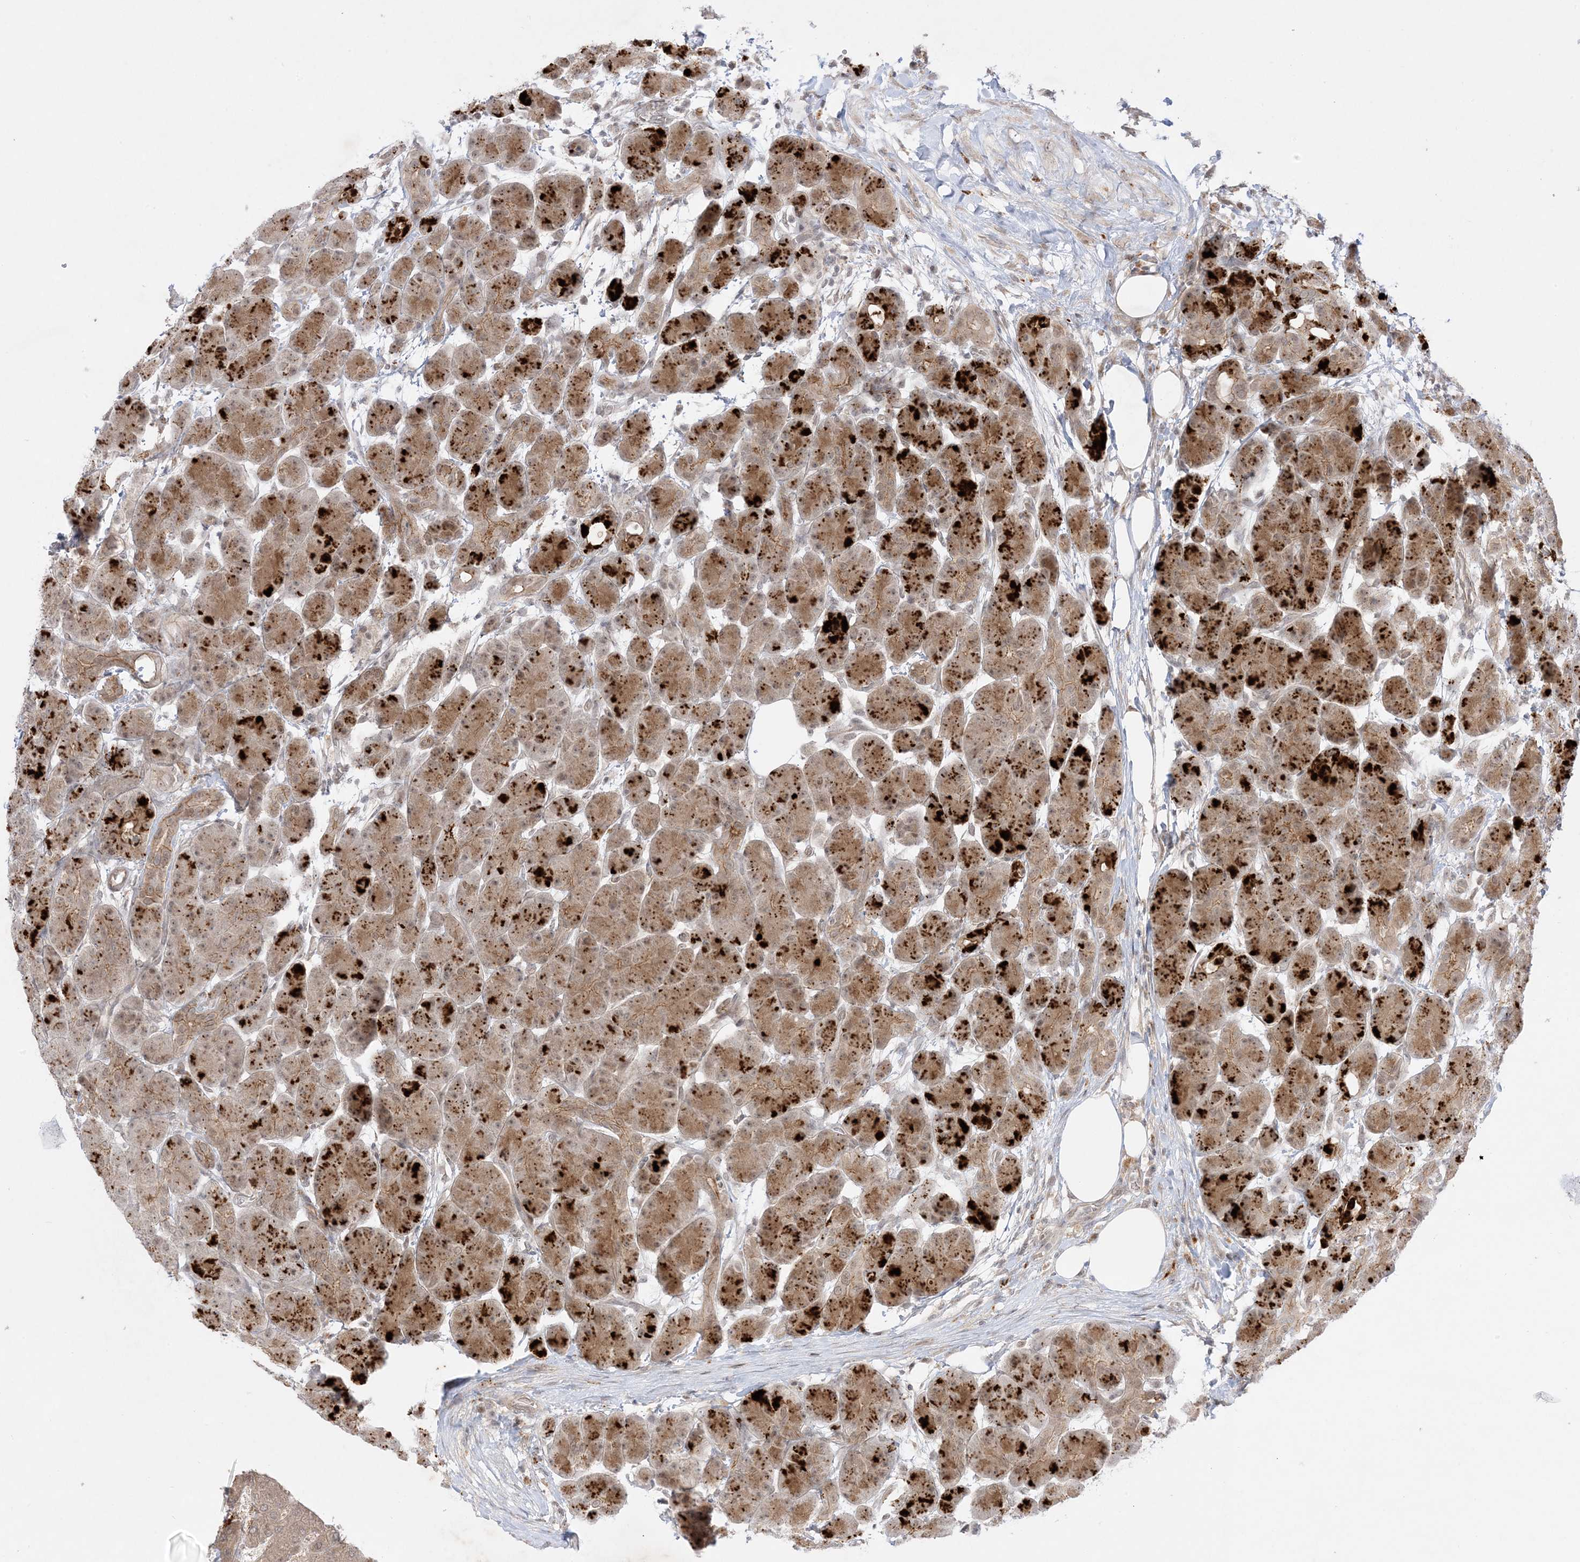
{"staining": {"intensity": "moderate", "quantity": ">75%", "location": "cytoplasmic/membranous,nuclear"}, "tissue": "pancreas", "cell_type": "Exocrine glandular cells", "image_type": "normal", "snomed": [{"axis": "morphology", "description": "Normal tissue, NOS"}, {"axis": "topography", "description": "Pancreas"}], "caption": "DAB (3,3'-diaminobenzidine) immunohistochemical staining of normal human pancreas reveals moderate cytoplasmic/membranous,nuclear protein expression in approximately >75% of exocrine glandular cells.", "gene": "PTK6", "patient": {"sex": "male", "age": 63}}